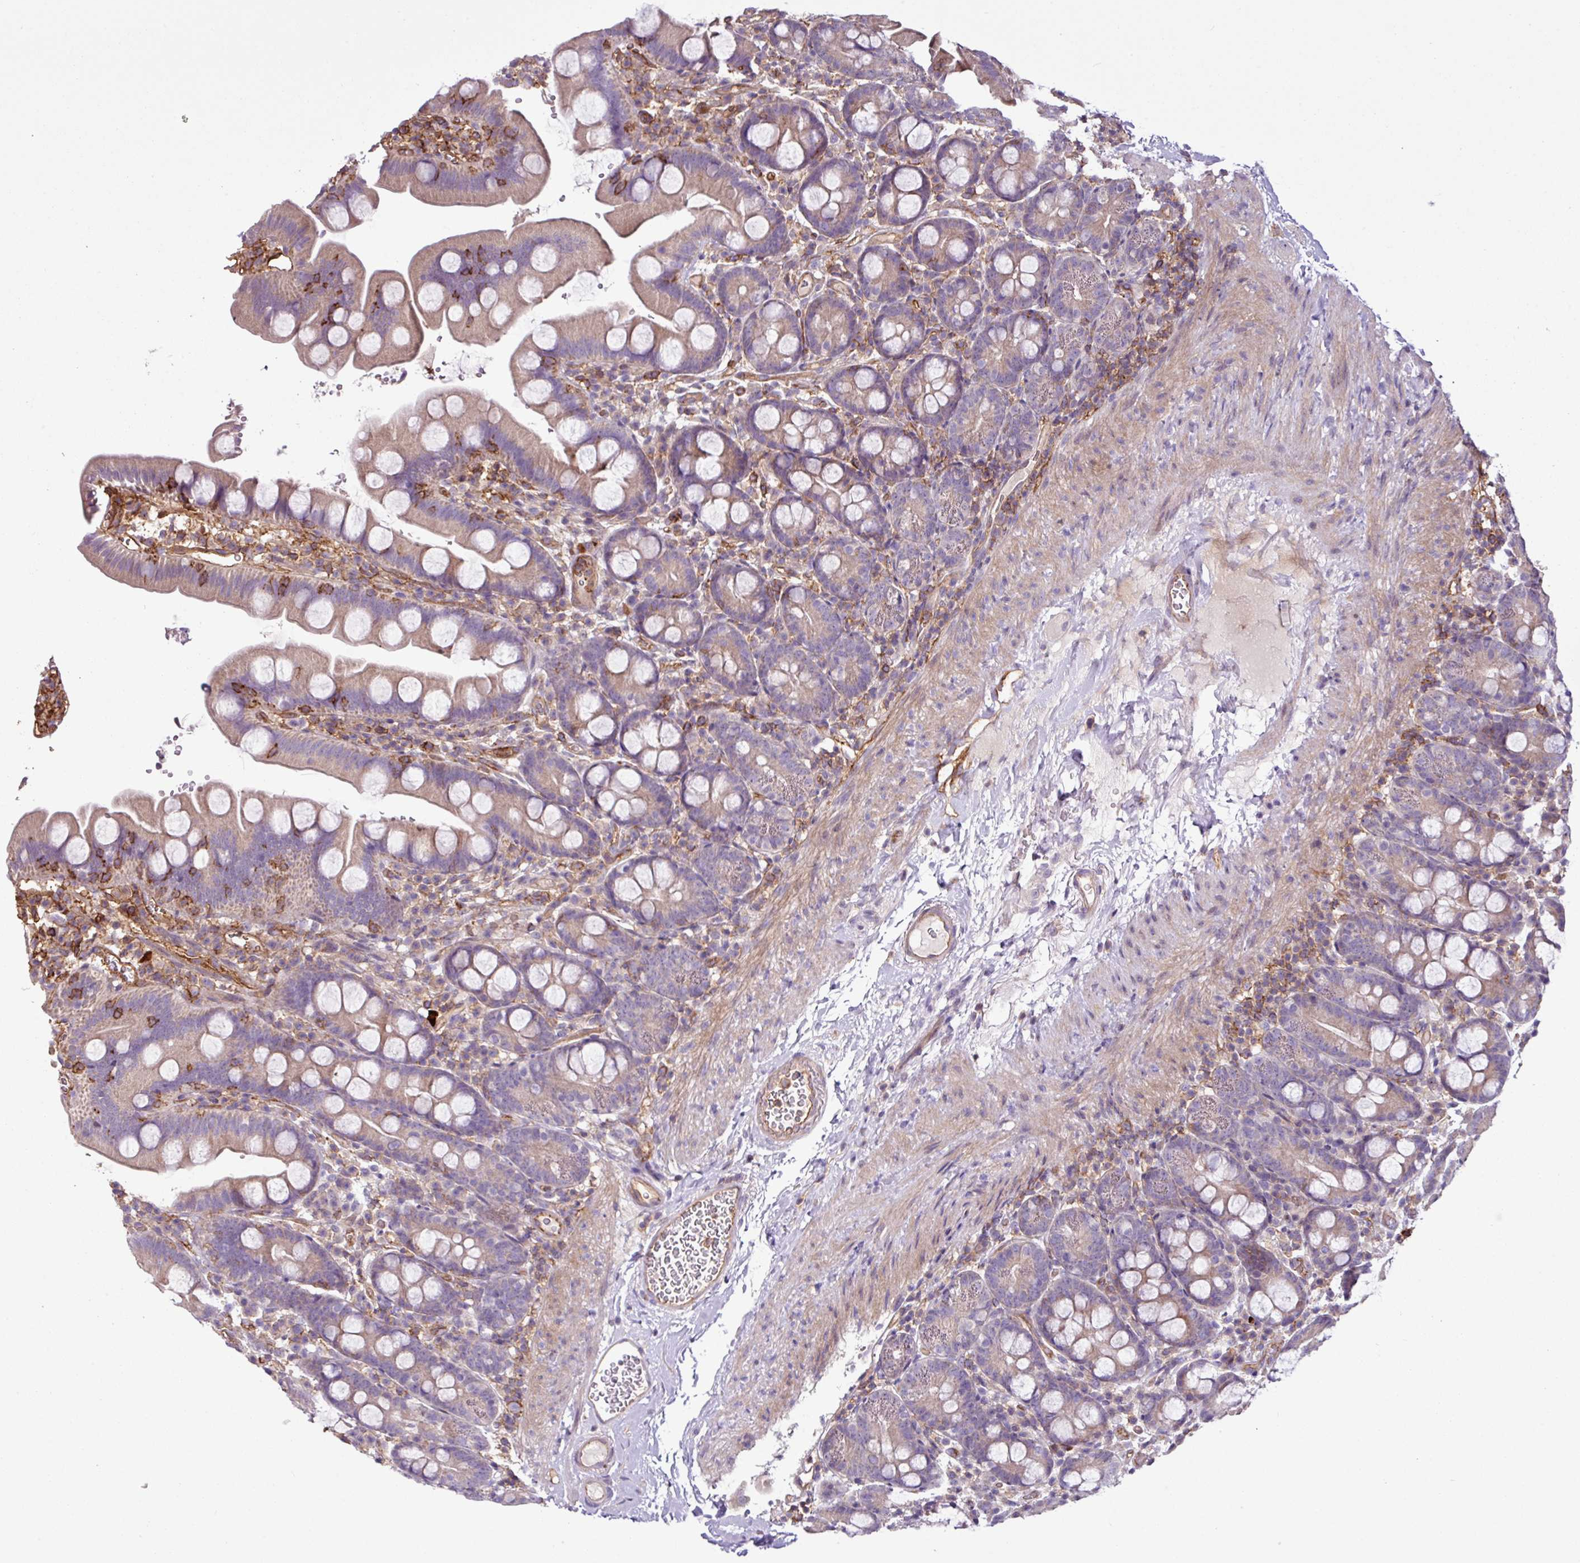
{"staining": {"intensity": "weak", "quantity": "25%-75%", "location": "cytoplasmic/membranous"}, "tissue": "small intestine", "cell_type": "Glandular cells", "image_type": "normal", "snomed": [{"axis": "morphology", "description": "Normal tissue, NOS"}, {"axis": "topography", "description": "Small intestine"}], "caption": "The image demonstrates staining of unremarkable small intestine, revealing weak cytoplasmic/membranous protein staining (brown color) within glandular cells.", "gene": "ZNF106", "patient": {"sex": "female", "age": 68}}